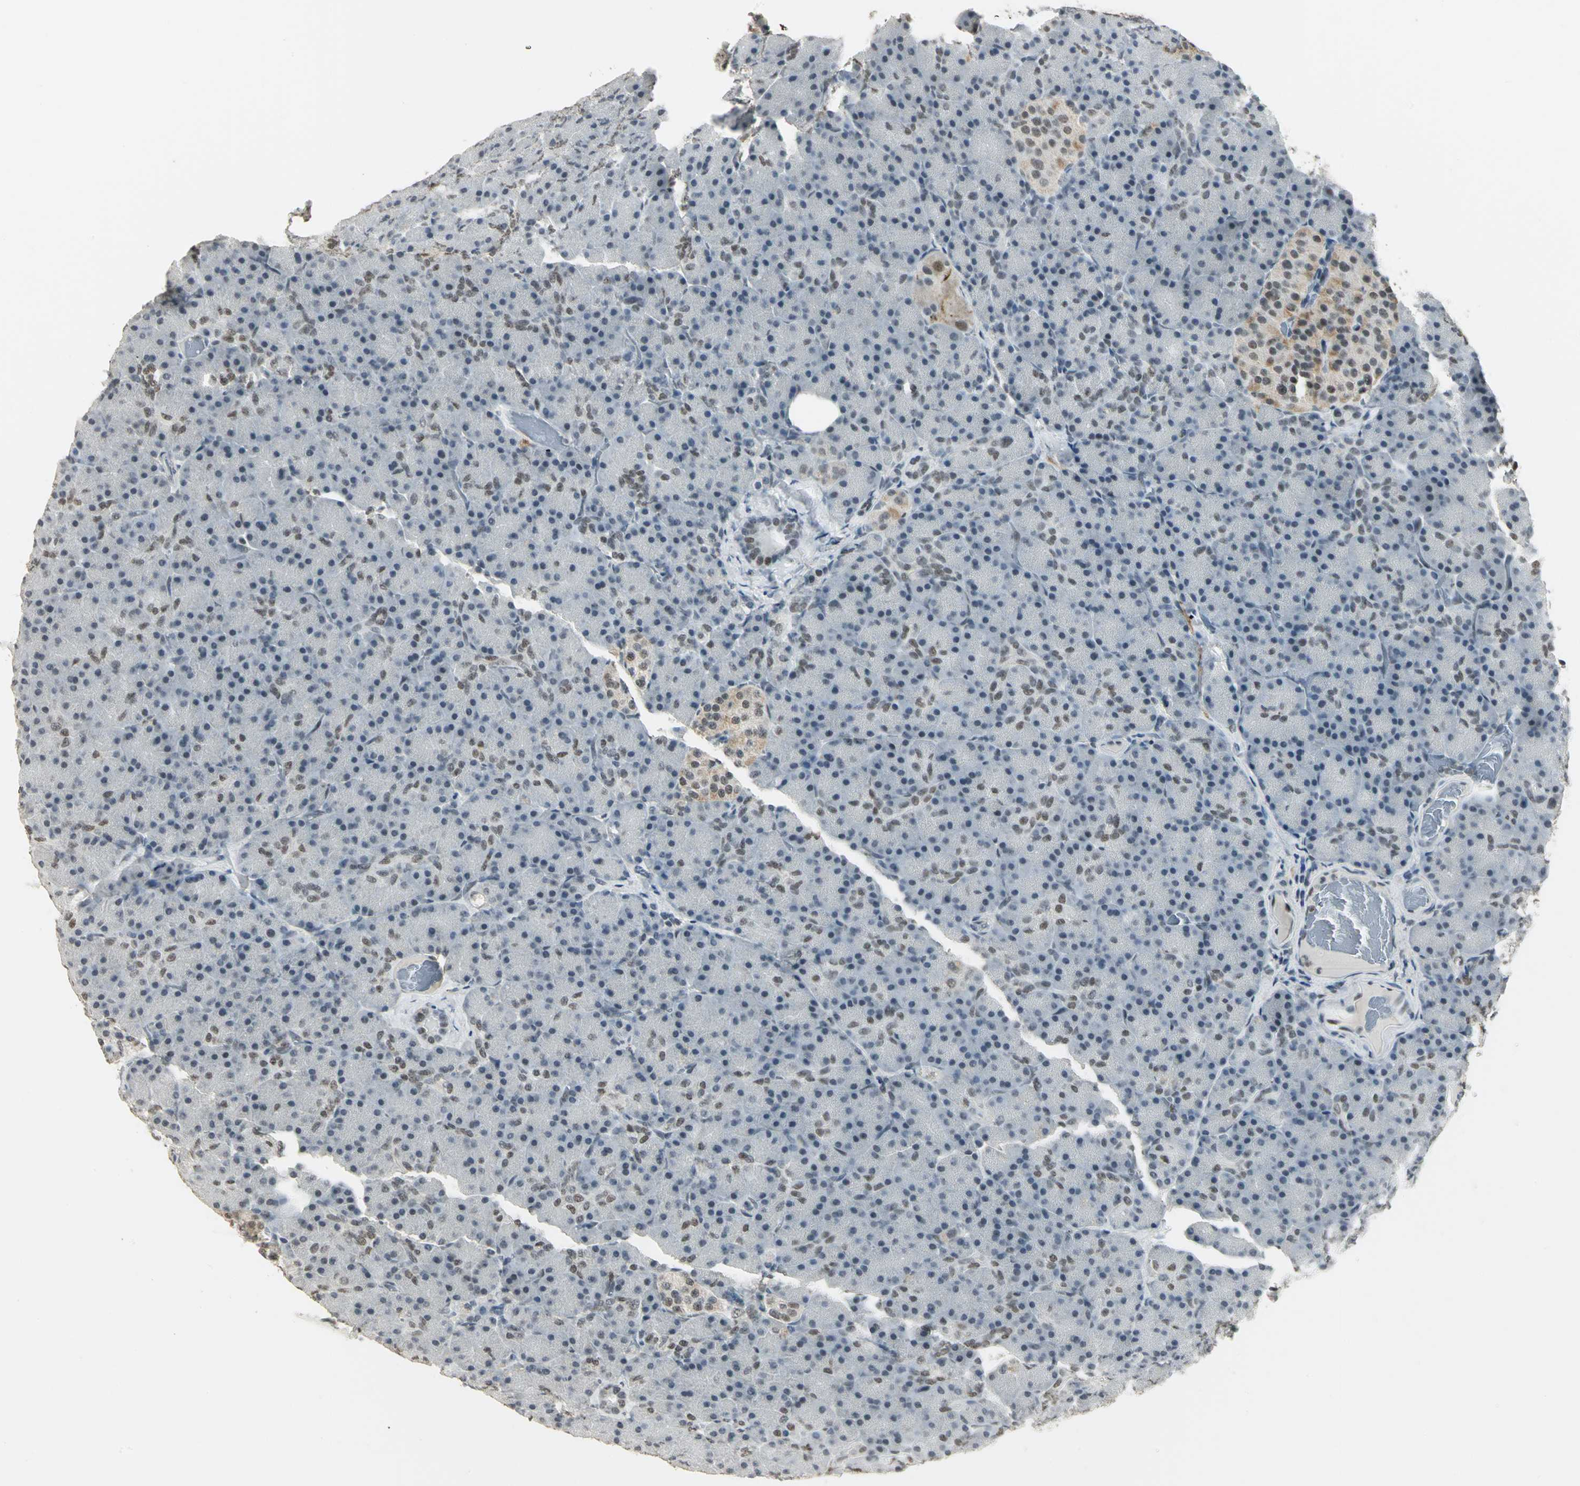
{"staining": {"intensity": "weak", "quantity": ">75%", "location": "nuclear"}, "tissue": "pancreas", "cell_type": "Exocrine glandular cells", "image_type": "normal", "snomed": [{"axis": "morphology", "description": "Normal tissue, NOS"}, {"axis": "topography", "description": "Pancreas"}], "caption": "Immunohistochemistry (IHC) (DAB (3,3'-diaminobenzidine)) staining of benign human pancreas exhibits weak nuclear protein positivity in approximately >75% of exocrine glandular cells. The protein of interest is stained brown, and the nuclei are stained in blue (DAB IHC with brightfield microscopy, high magnification).", "gene": "CBX3", "patient": {"sex": "female", "age": 43}}